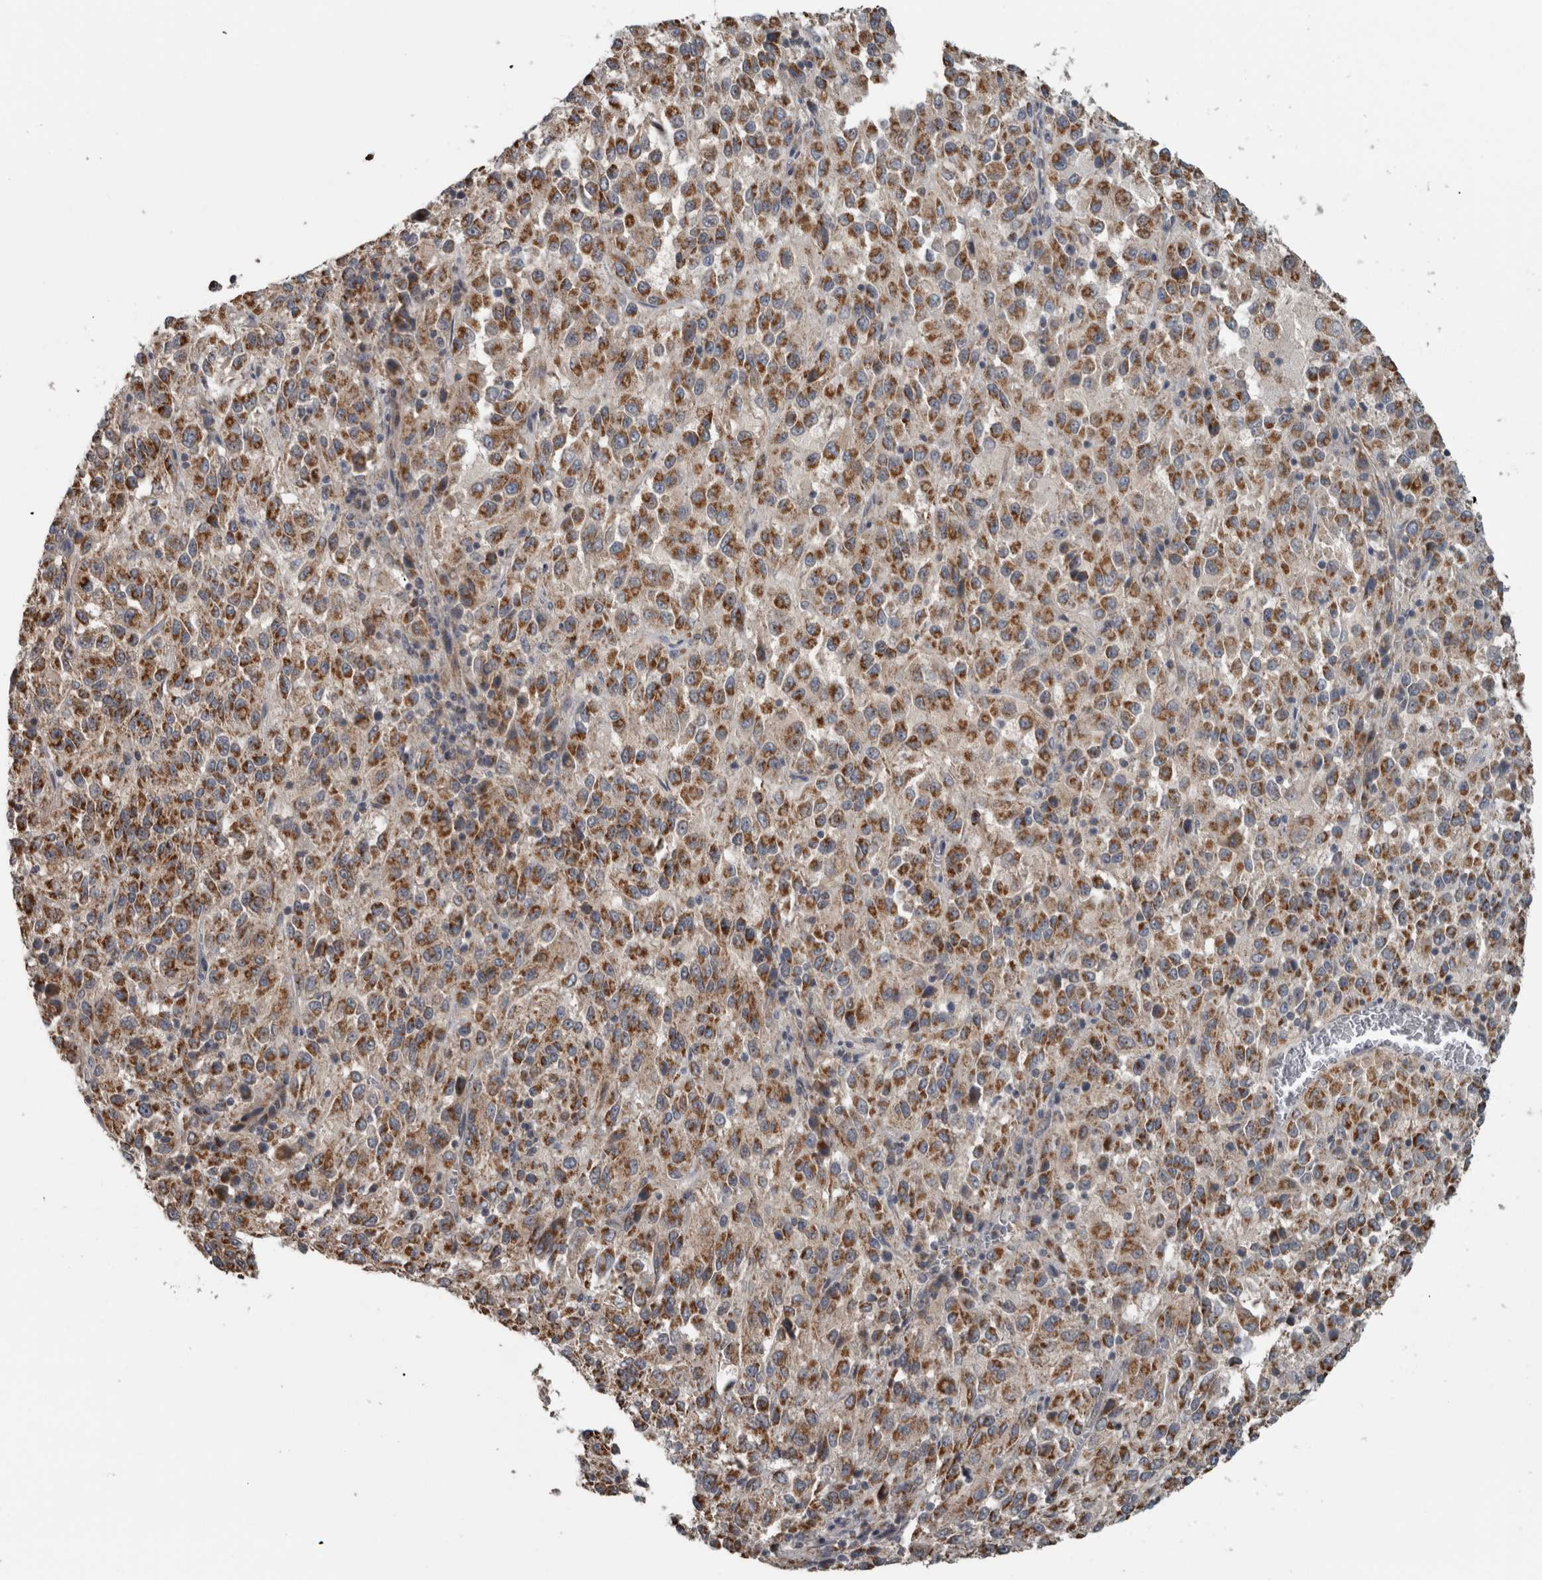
{"staining": {"intensity": "strong", "quantity": ">75%", "location": "cytoplasmic/membranous"}, "tissue": "melanoma", "cell_type": "Tumor cells", "image_type": "cancer", "snomed": [{"axis": "morphology", "description": "Malignant melanoma, Metastatic site"}, {"axis": "topography", "description": "Lung"}], "caption": "Melanoma stained with immunohistochemistry exhibits strong cytoplasmic/membranous staining in about >75% of tumor cells.", "gene": "ARMC1", "patient": {"sex": "male", "age": 64}}